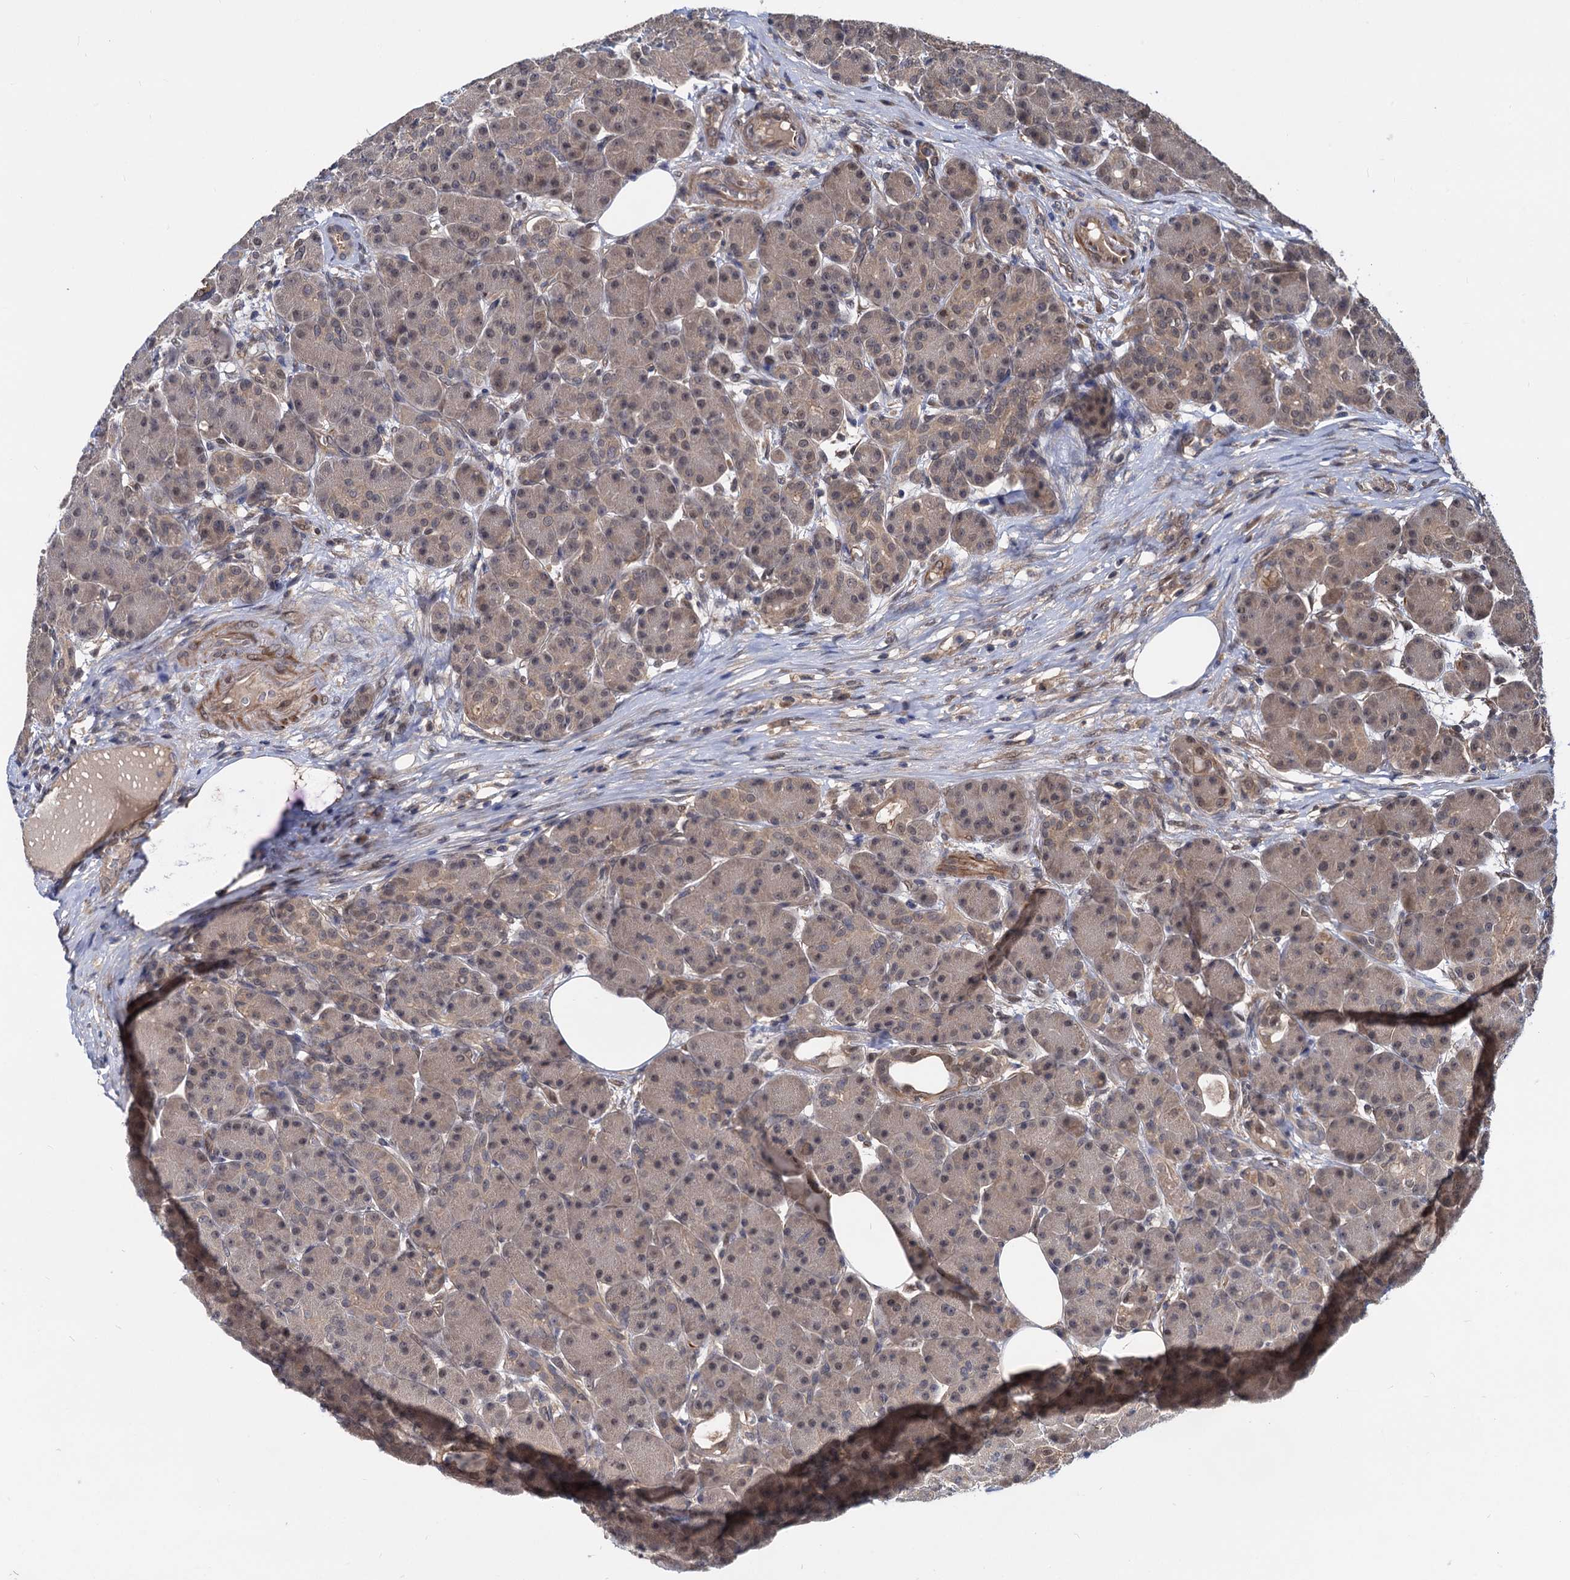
{"staining": {"intensity": "moderate", "quantity": "<25%", "location": "cytoplasmic/membranous"}, "tissue": "pancreas", "cell_type": "Exocrine glandular cells", "image_type": "normal", "snomed": [{"axis": "morphology", "description": "Normal tissue, NOS"}, {"axis": "topography", "description": "Pancreas"}], "caption": "Approximately <25% of exocrine glandular cells in benign pancreas show moderate cytoplasmic/membranous protein positivity as visualized by brown immunohistochemical staining.", "gene": "PSMD4", "patient": {"sex": "male", "age": 63}}